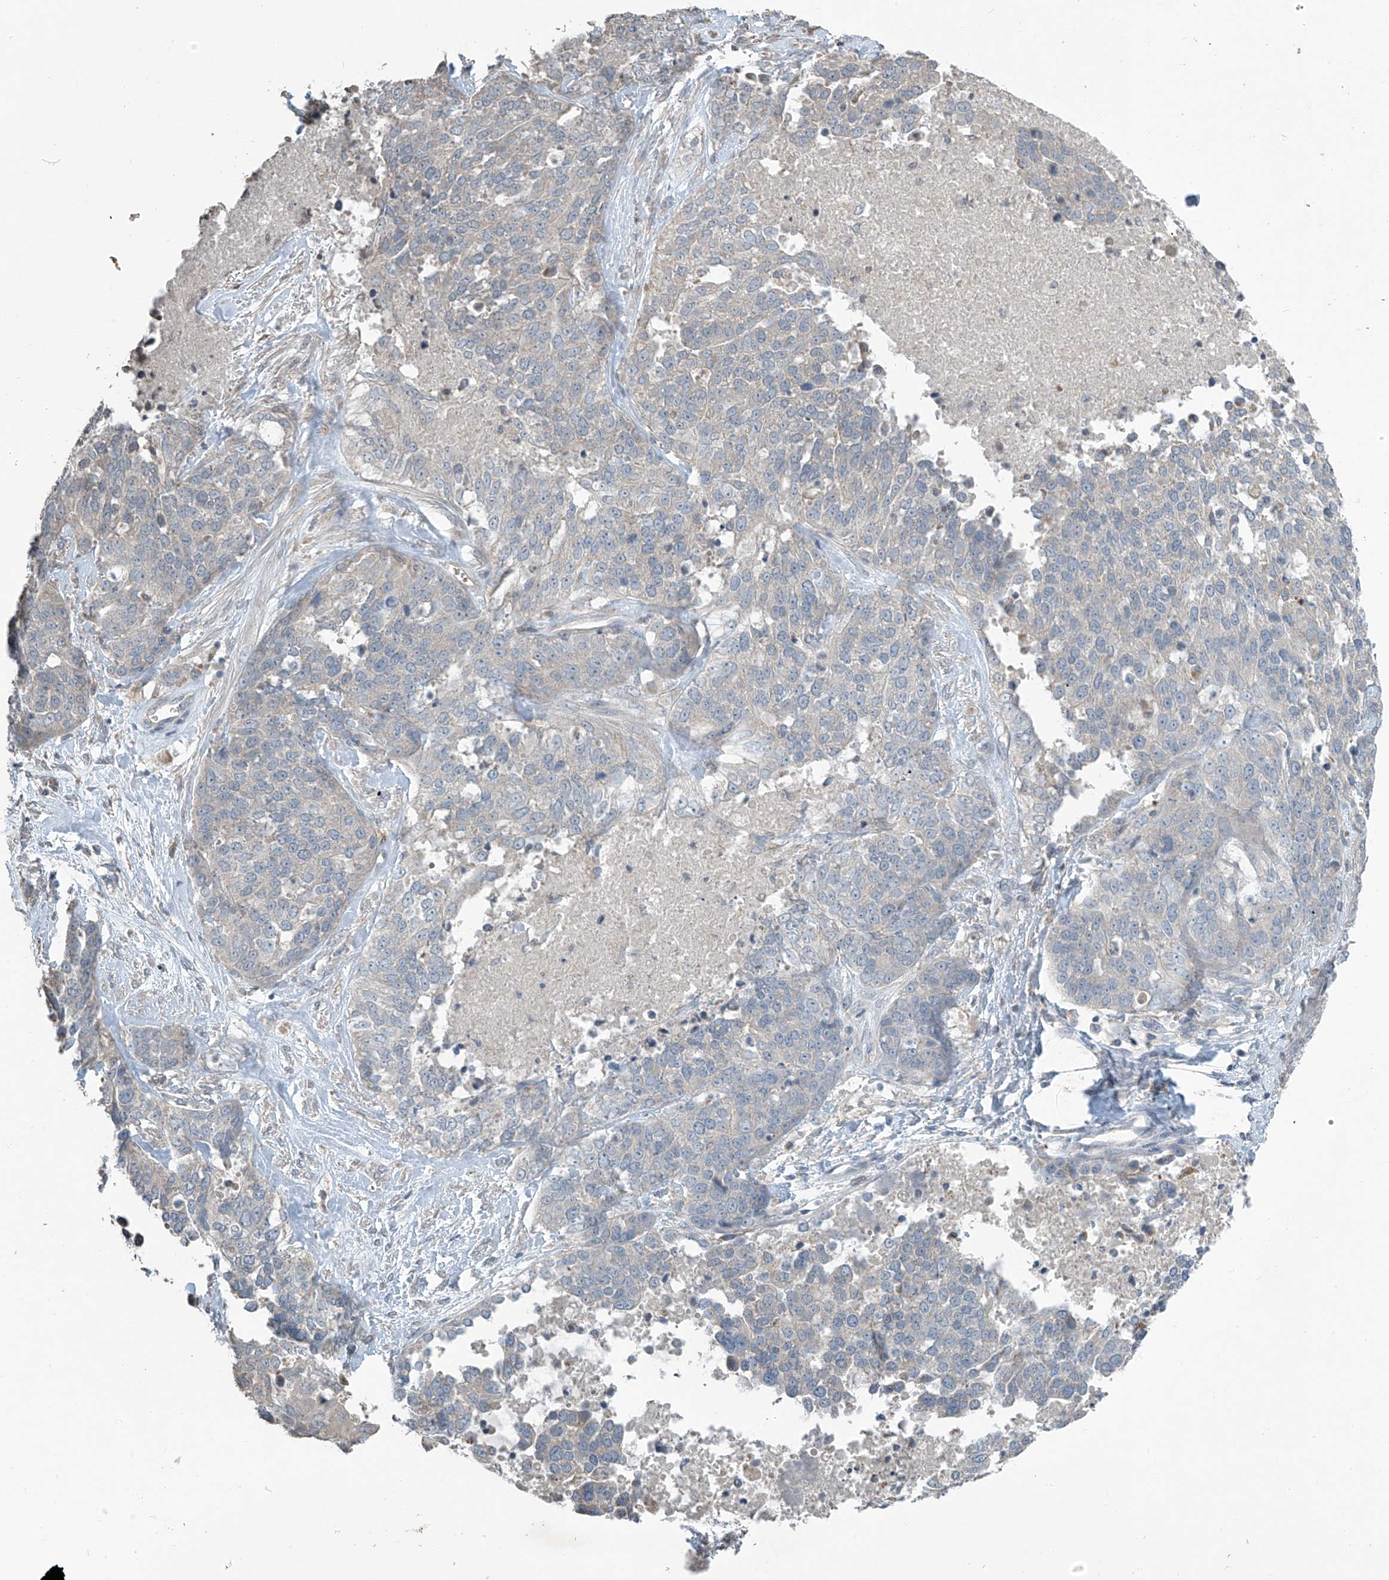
{"staining": {"intensity": "negative", "quantity": "none", "location": "none"}, "tissue": "ovarian cancer", "cell_type": "Tumor cells", "image_type": "cancer", "snomed": [{"axis": "morphology", "description": "Cystadenocarcinoma, serous, NOS"}, {"axis": "topography", "description": "Ovary"}], "caption": "Ovarian cancer (serous cystadenocarcinoma) was stained to show a protein in brown. There is no significant positivity in tumor cells.", "gene": "HOXA11", "patient": {"sex": "female", "age": 44}}